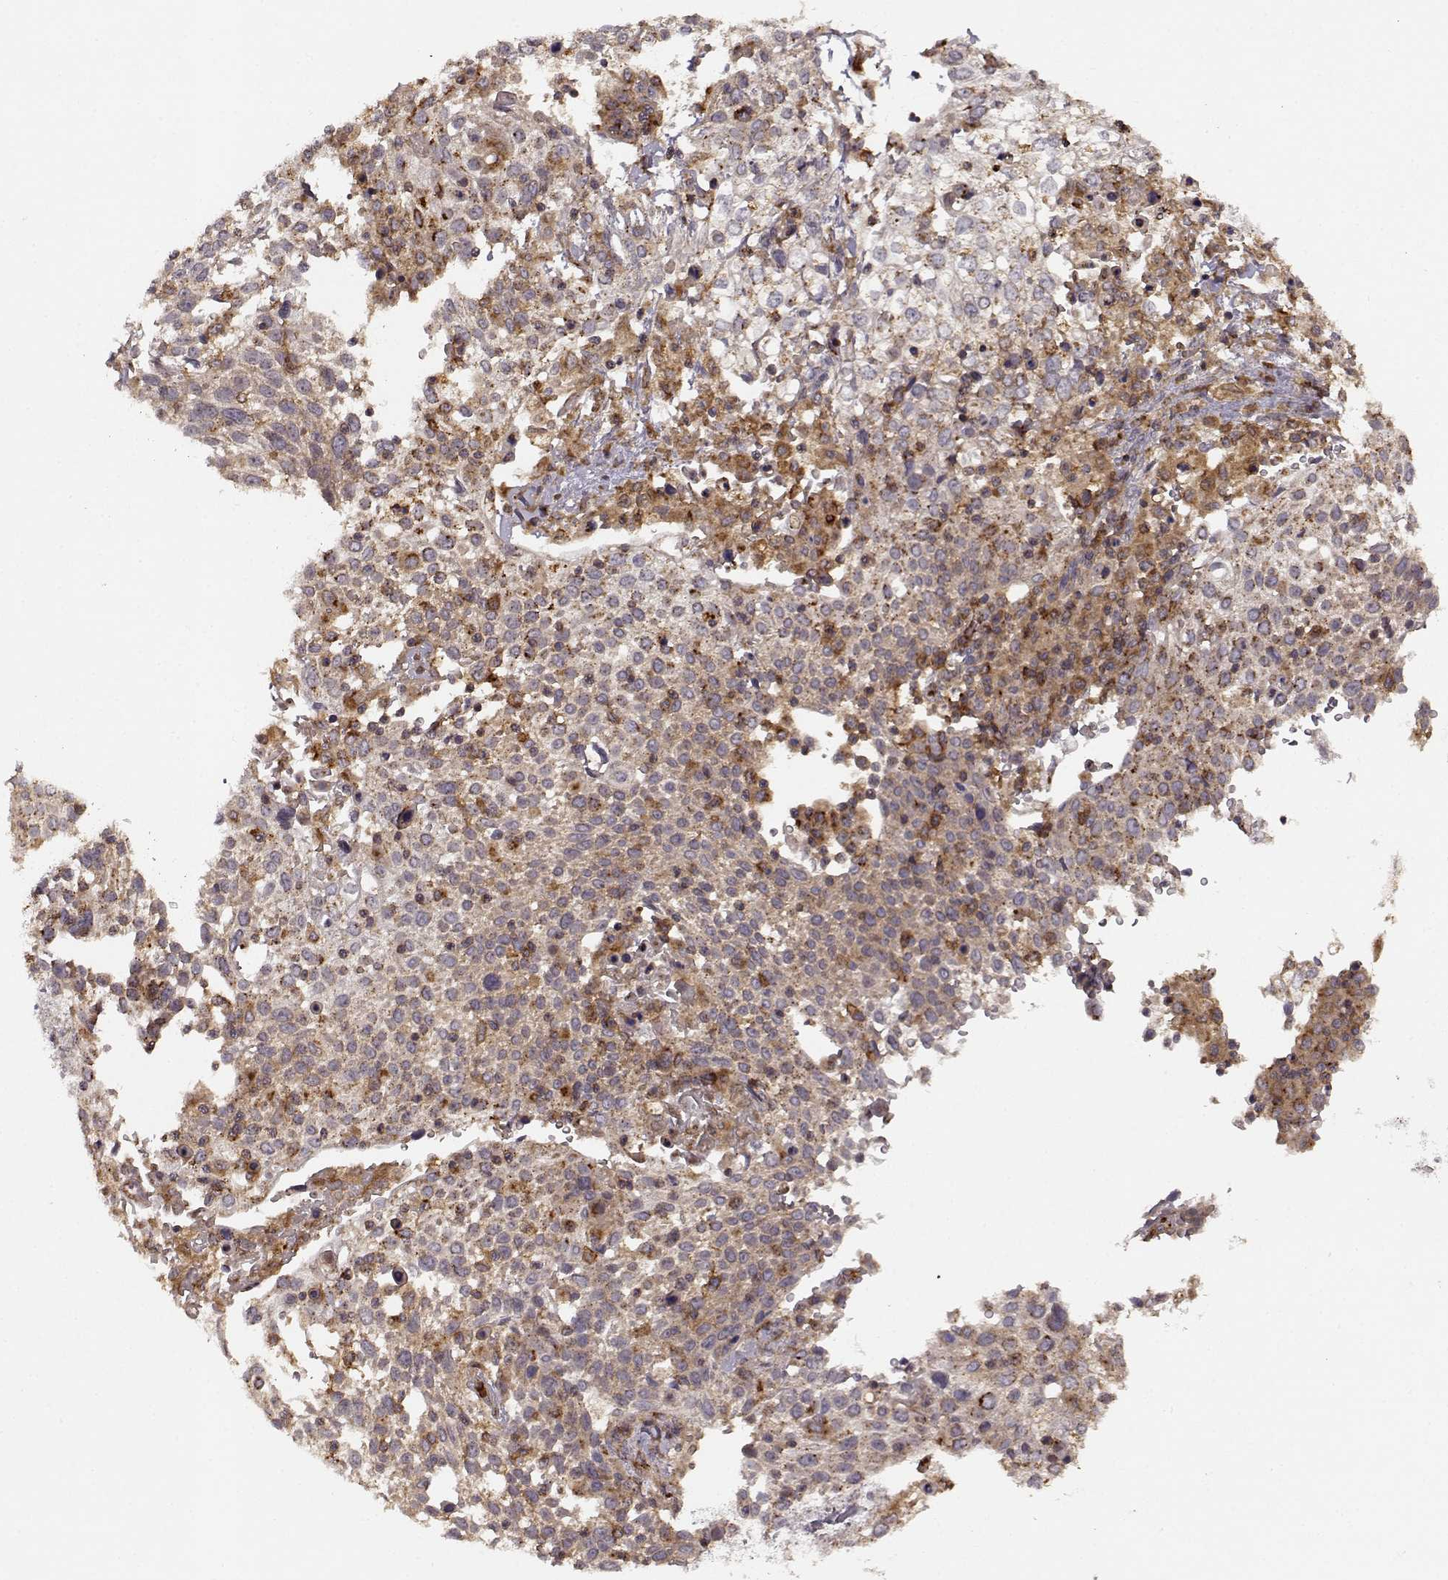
{"staining": {"intensity": "weak", "quantity": ">75%", "location": "cytoplasmic/membranous"}, "tissue": "cervical cancer", "cell_type": "Tumor cells", "image_type": "cancer", "snomed": [{"axis": "morphology", "description": "Squamous cell carcinoma, NOS"}, {"axis": "topography", "description": "Cervix"}], "caption": "Cervical cancer stained with DAB (3,3'-diaminobenzidine) immunohistochemistry (IHC) demonstrates low levels of weak cytoplasmic/membranous expression in about >75% of tumor cells.", "gene": "IFRD2", "patient": {"sex": "female", "age": 61}}